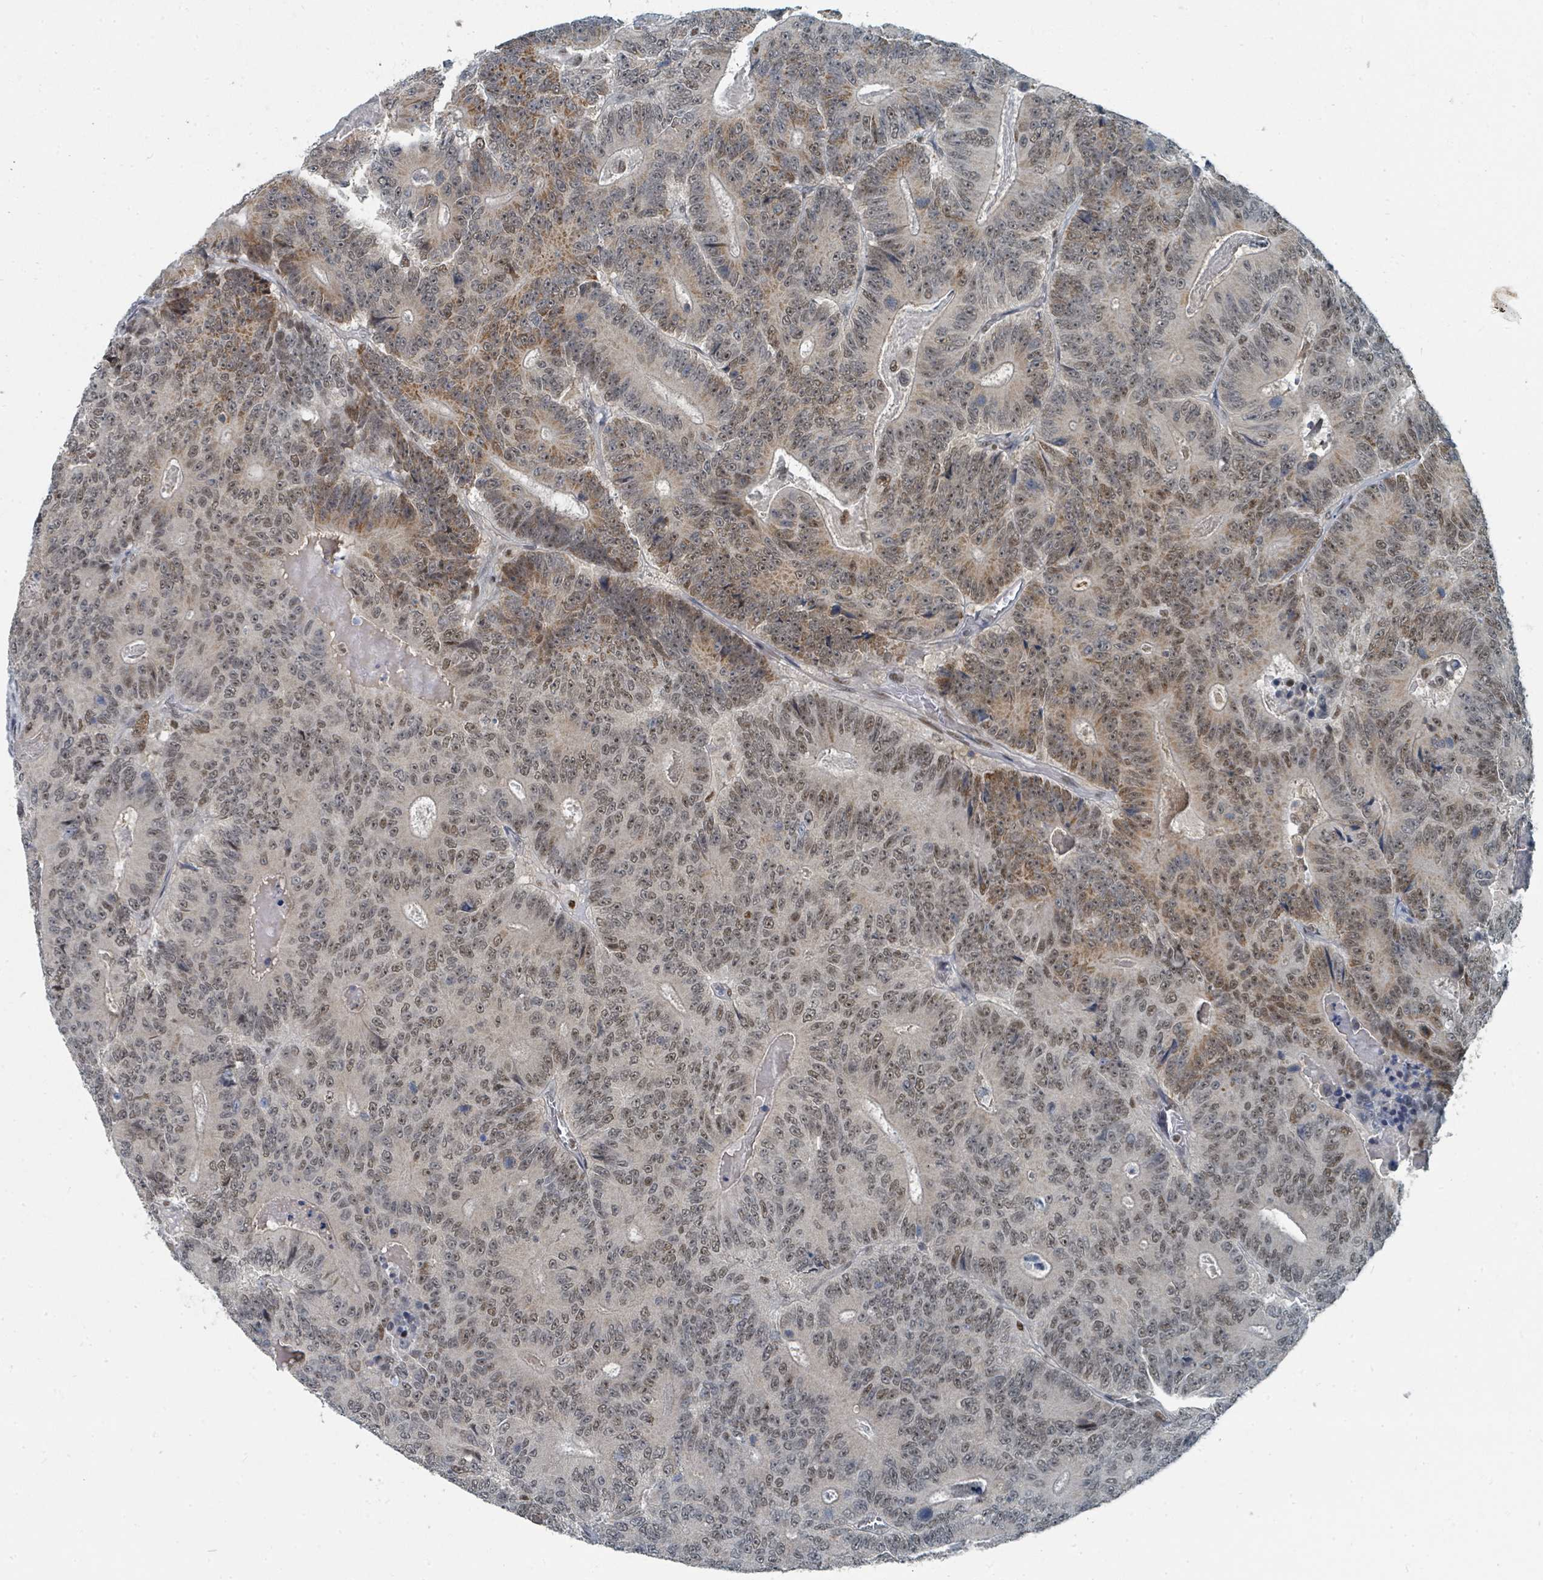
{"staining": {"intensity": "moderate", "quantity": ">75%", "location": "cytoplasmic/membranous,nuclear"}, "tissue": "colorectal cancer", "cell_type": "Tumor cells", "image_type": "cancer", "snomed": [{"axis": "morphology", "description": "Adenocarcinoma, NOS"}, {"axis": "topography", "description": "Colon"}], "caption": "Protein staining of adenocarcinoma (colorectal) tissue demonstrates moderate cytoplasmic/membranous and nuclear expression in about >75% of tumor cells.", "gene": "UCK1", "patient": {"sex": "male", "age": 83}}